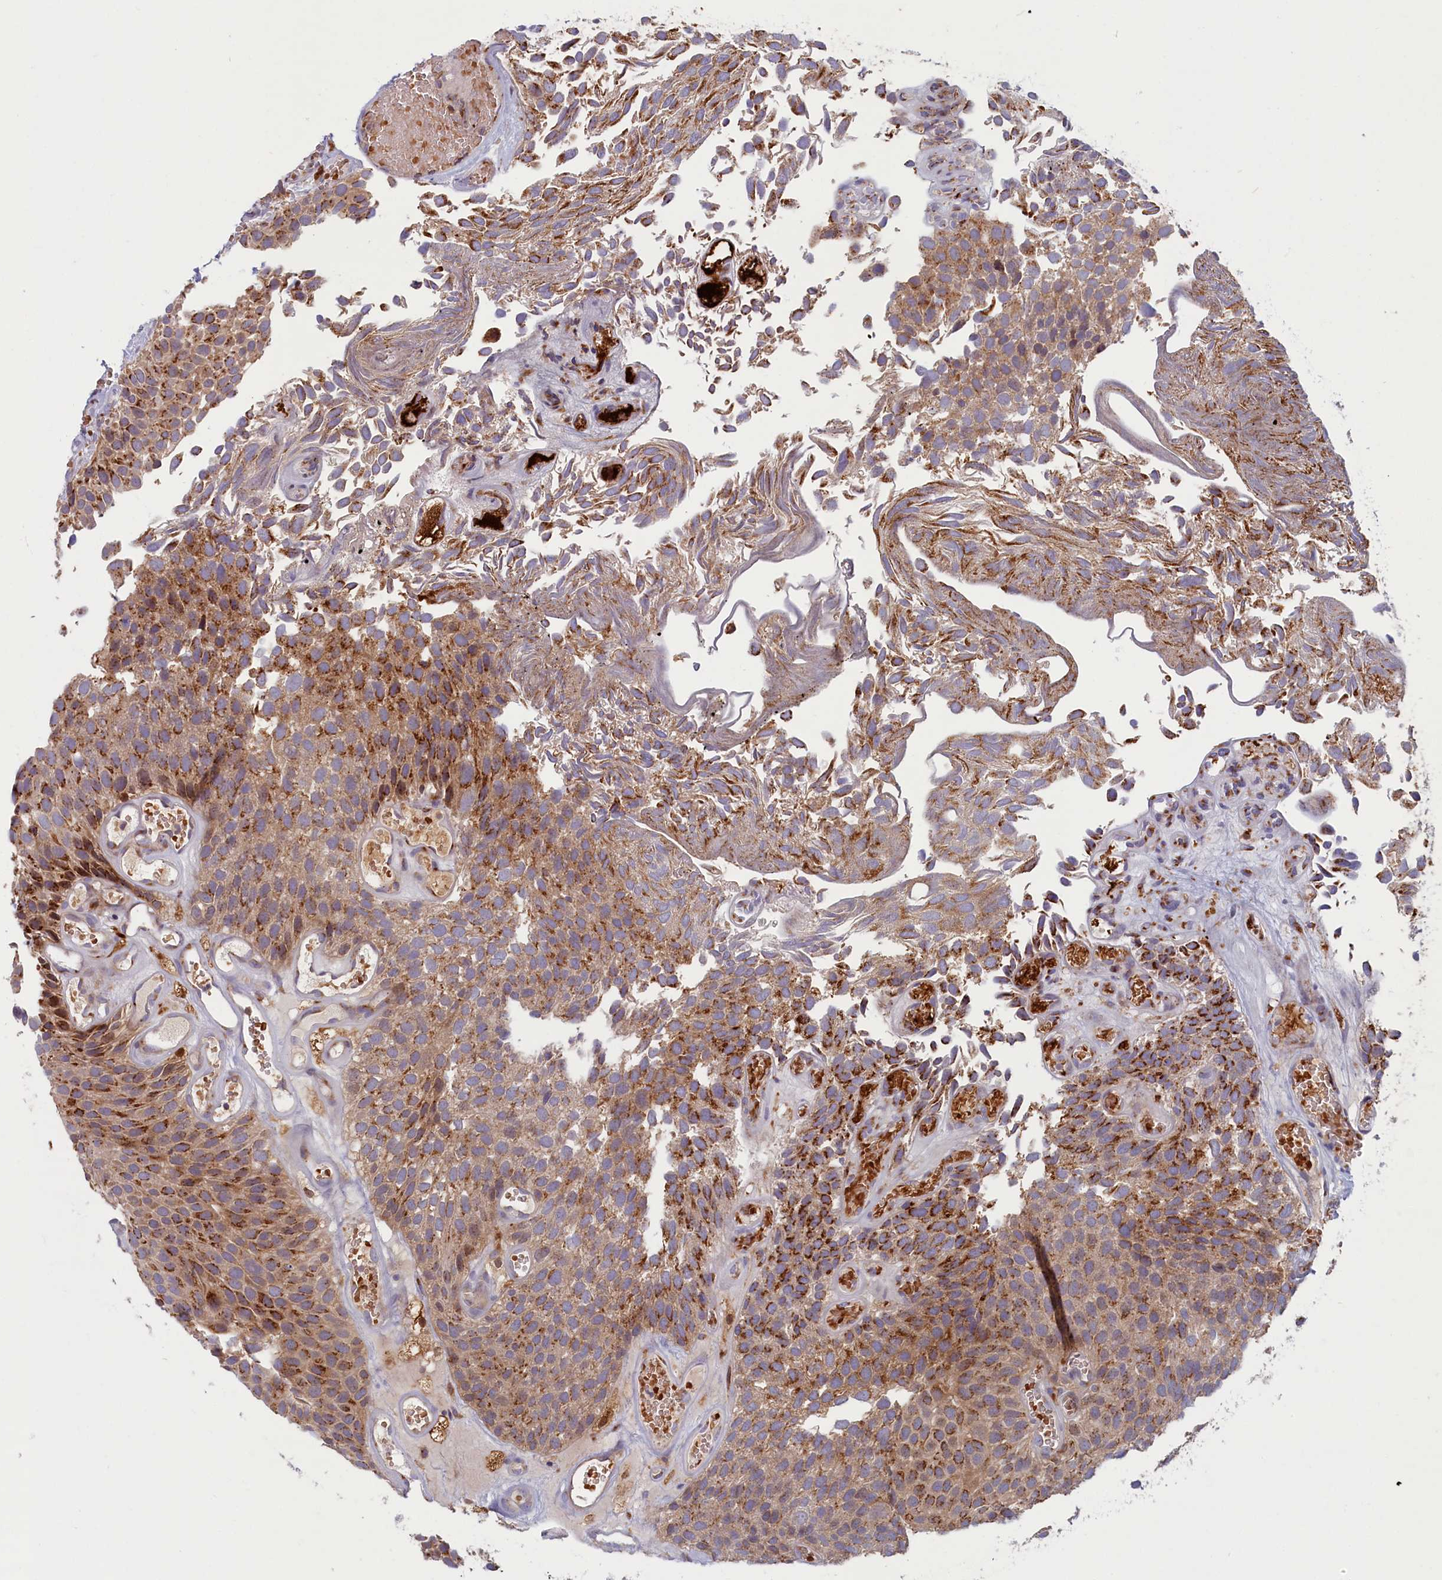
{"staining": {"intensity": "moderate", "quantity": ">75%", "location": "cytoplasmic/membranous"}, "tissue": "urothelial cancer", "cell_type": "Tumor cells", "image_type": "cancer", "snomed": [{"axis": "morphology", "description": "Urothelial carcinoma, Low grade"}, {"axis": "topography", "description": "Urinary bladder"}], "caption": "A high-resolution photomicrograph shows immunohistochemistry staining of urothelial cancer, which demonstrates moderate cytoplasmic/membranous staining in approximately >75% of tumor cells. Nuclei are stained in blue.", "gene": "BLVRB", "patient": {"sex": "male", "age": 89}}